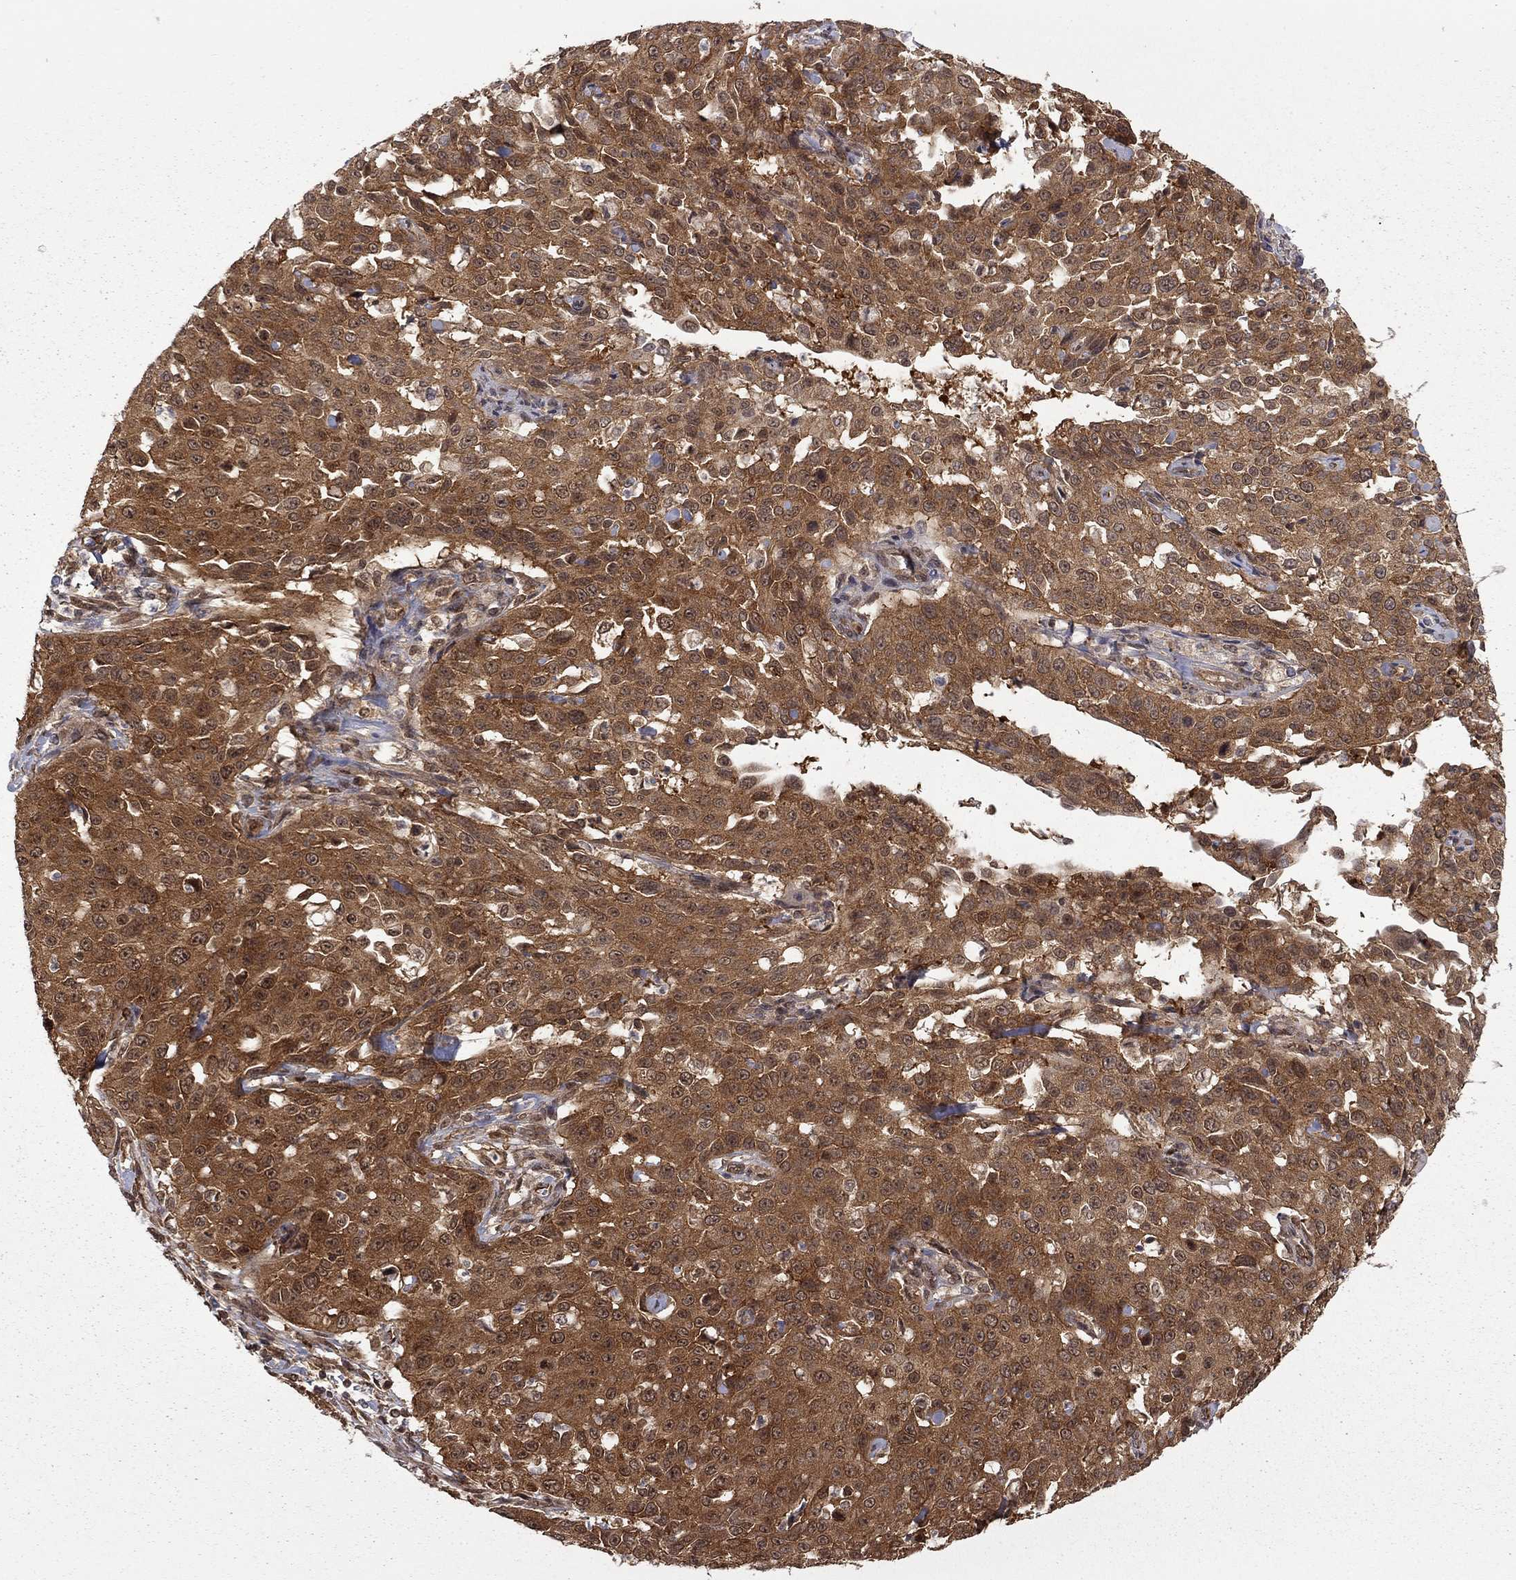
{"staining": {"intensity": "strong", "quantity": ">75%", "location": "cytoplasmic/membranous"}, "tissue": "cervical cancer", "cell_type": "Tumor cells", "image_type": "cancer", "snomed": [{"axis": "morphology", "description": "Squamous cell carcinoma, NOS"}, {"axis": "topography", "description": "Cervix"}], "caption": "A brown stain shows strong cytoplasmic/membranous staining of a protein in cervical cancer (squamous cell carcinoma) tumor cells.", "gene": "NAA50", "patient": {"sex": "female", "age": 26}}